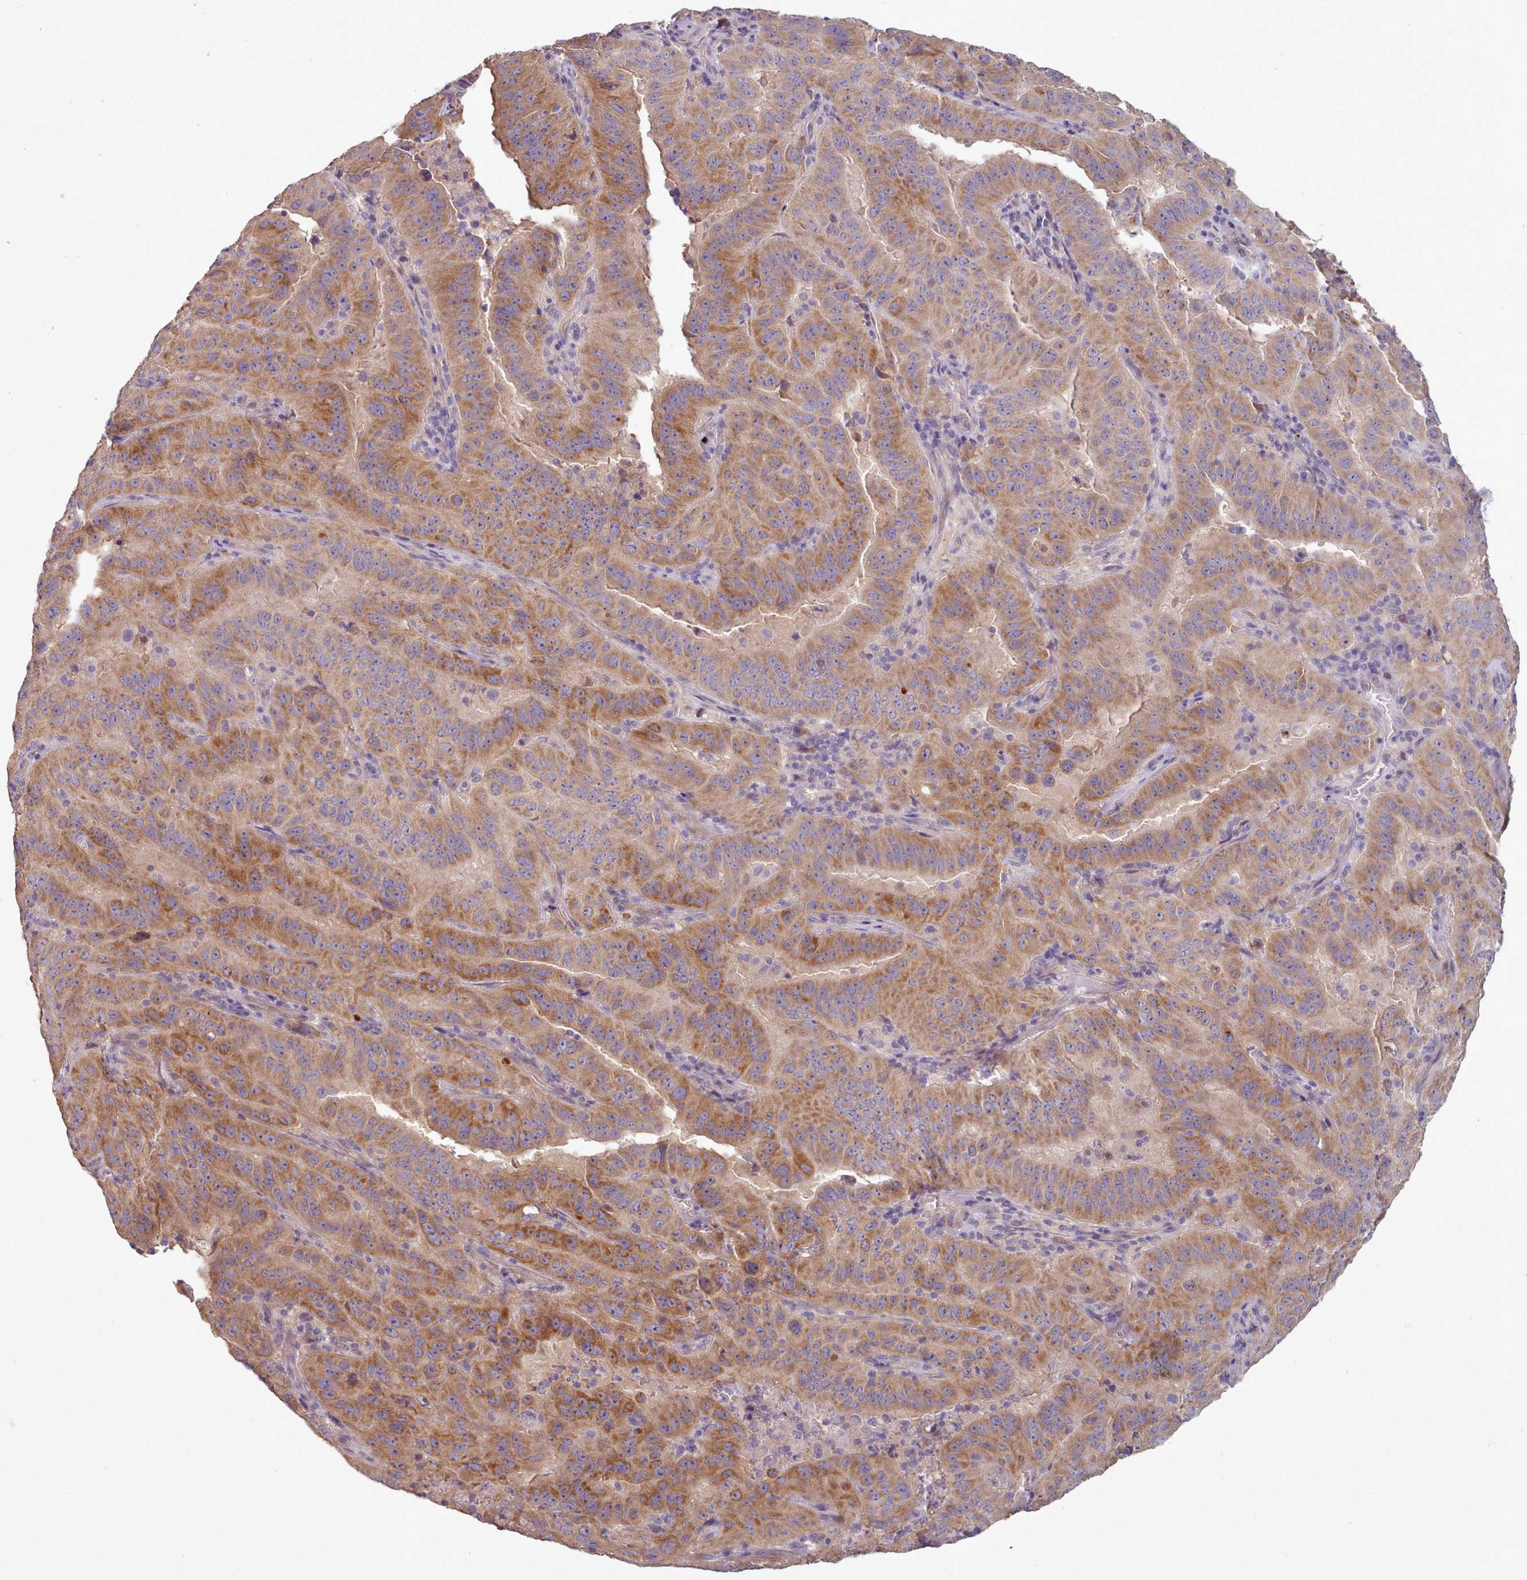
{"staining": {"intensity": "moderate", "quantity": ">75%", "location": "cytoplasmic/membranous"}, "tissue": "pancreatic cancer", "cell_type": "Tumor cells", "image_type": "cancer", "snomed": [{"axis": "morphology", "description": "Adenocarcinoma, NOS"}, {"axis": "topography", "description": "Pancreas"}], "caption": "Pancreatic cancer (adenocarcinoma) was stained to show a protein in brown. There is medium levels of moderate cytoplasmic/membranous positivity in approximately >75% of tumor cells. (IHC, brightfield microscopy, high magnification).", "gene": "DPF1", "patient": {"sex": "male", "age": 63}}